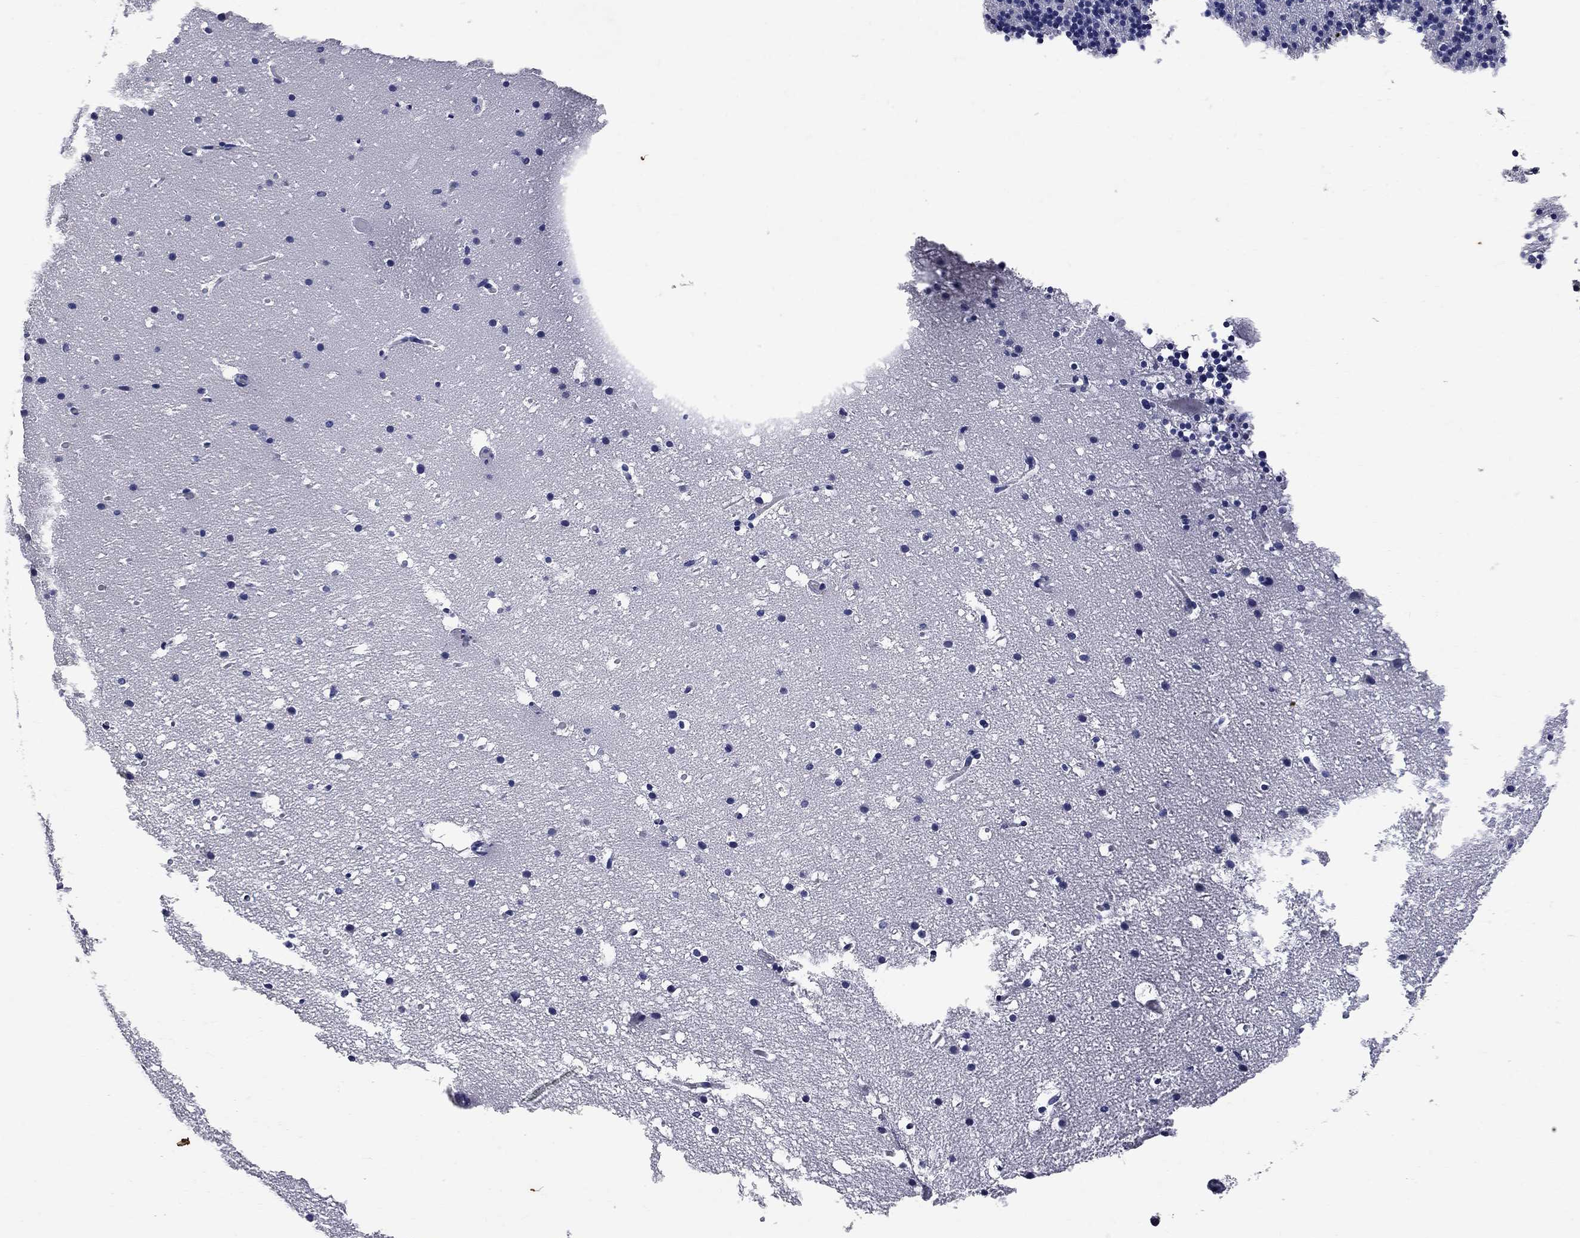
{"staining": {"intensity": "negative", "quantity": "none", "location": "none"}, "tissue": "cerebellum", "cell_type": "Cells in granular layer", "image_type": "normal", "snomed": [{"axis": "morphology", "description": "Normal tissue, NOS"}, {"axis": "topography", "description": "Cerebellum"}], "caption": "The image demonstrates no staining of cells in granular layer in unremarkable cerebellum. The staining was performed using DAB to visualize the protein expression in brown, while the nuclei were stained in blue with hematoxylin (Magnification: 20x).", "gene": "NOS2", "patient": {"sex": "male", "age": 37}}